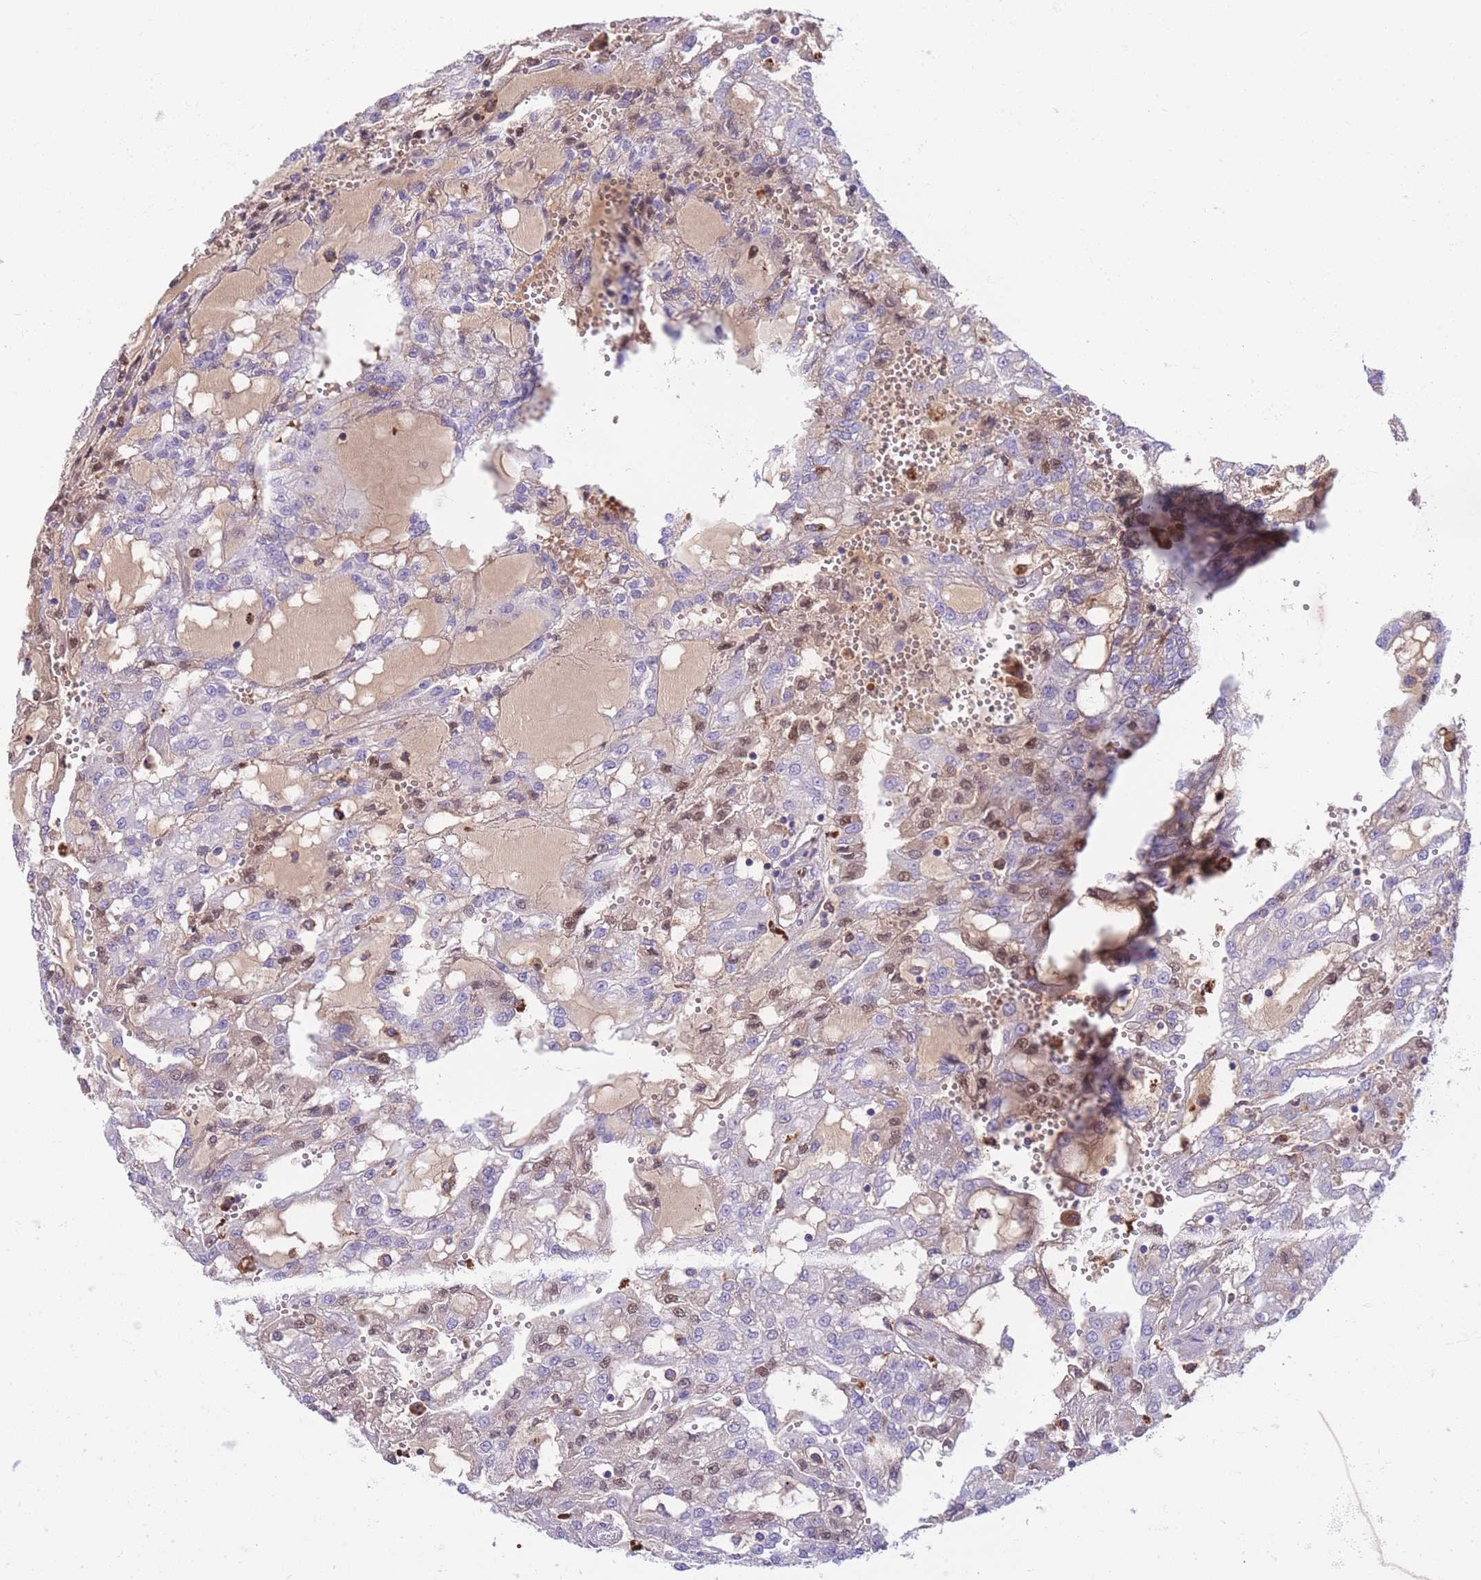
{"staining": {"intensity": "weak", "quantity": "<25%", "location": "cytoplasmic/membranous,nuclear"}, "tissue": "renal cancer", "cell_type": "Tumor cells", "image_type": "cancer", "snomed": [{"axis": "morphology", "description": "Adenocarcinoma, NOS"}, {"axis": "topography", "description": "Kidney"}], "caption": "Adenocarcinoma (renal) was stained to show a protein in brown. There is no significant expression in tumor cells. (DAB (3,3'-diaminobenzidine) immunohistochemistry (IHC) with hematoxylin counter stain).", "gene": "GNAT1", "patient": {"sex": "male", "age": 63}}